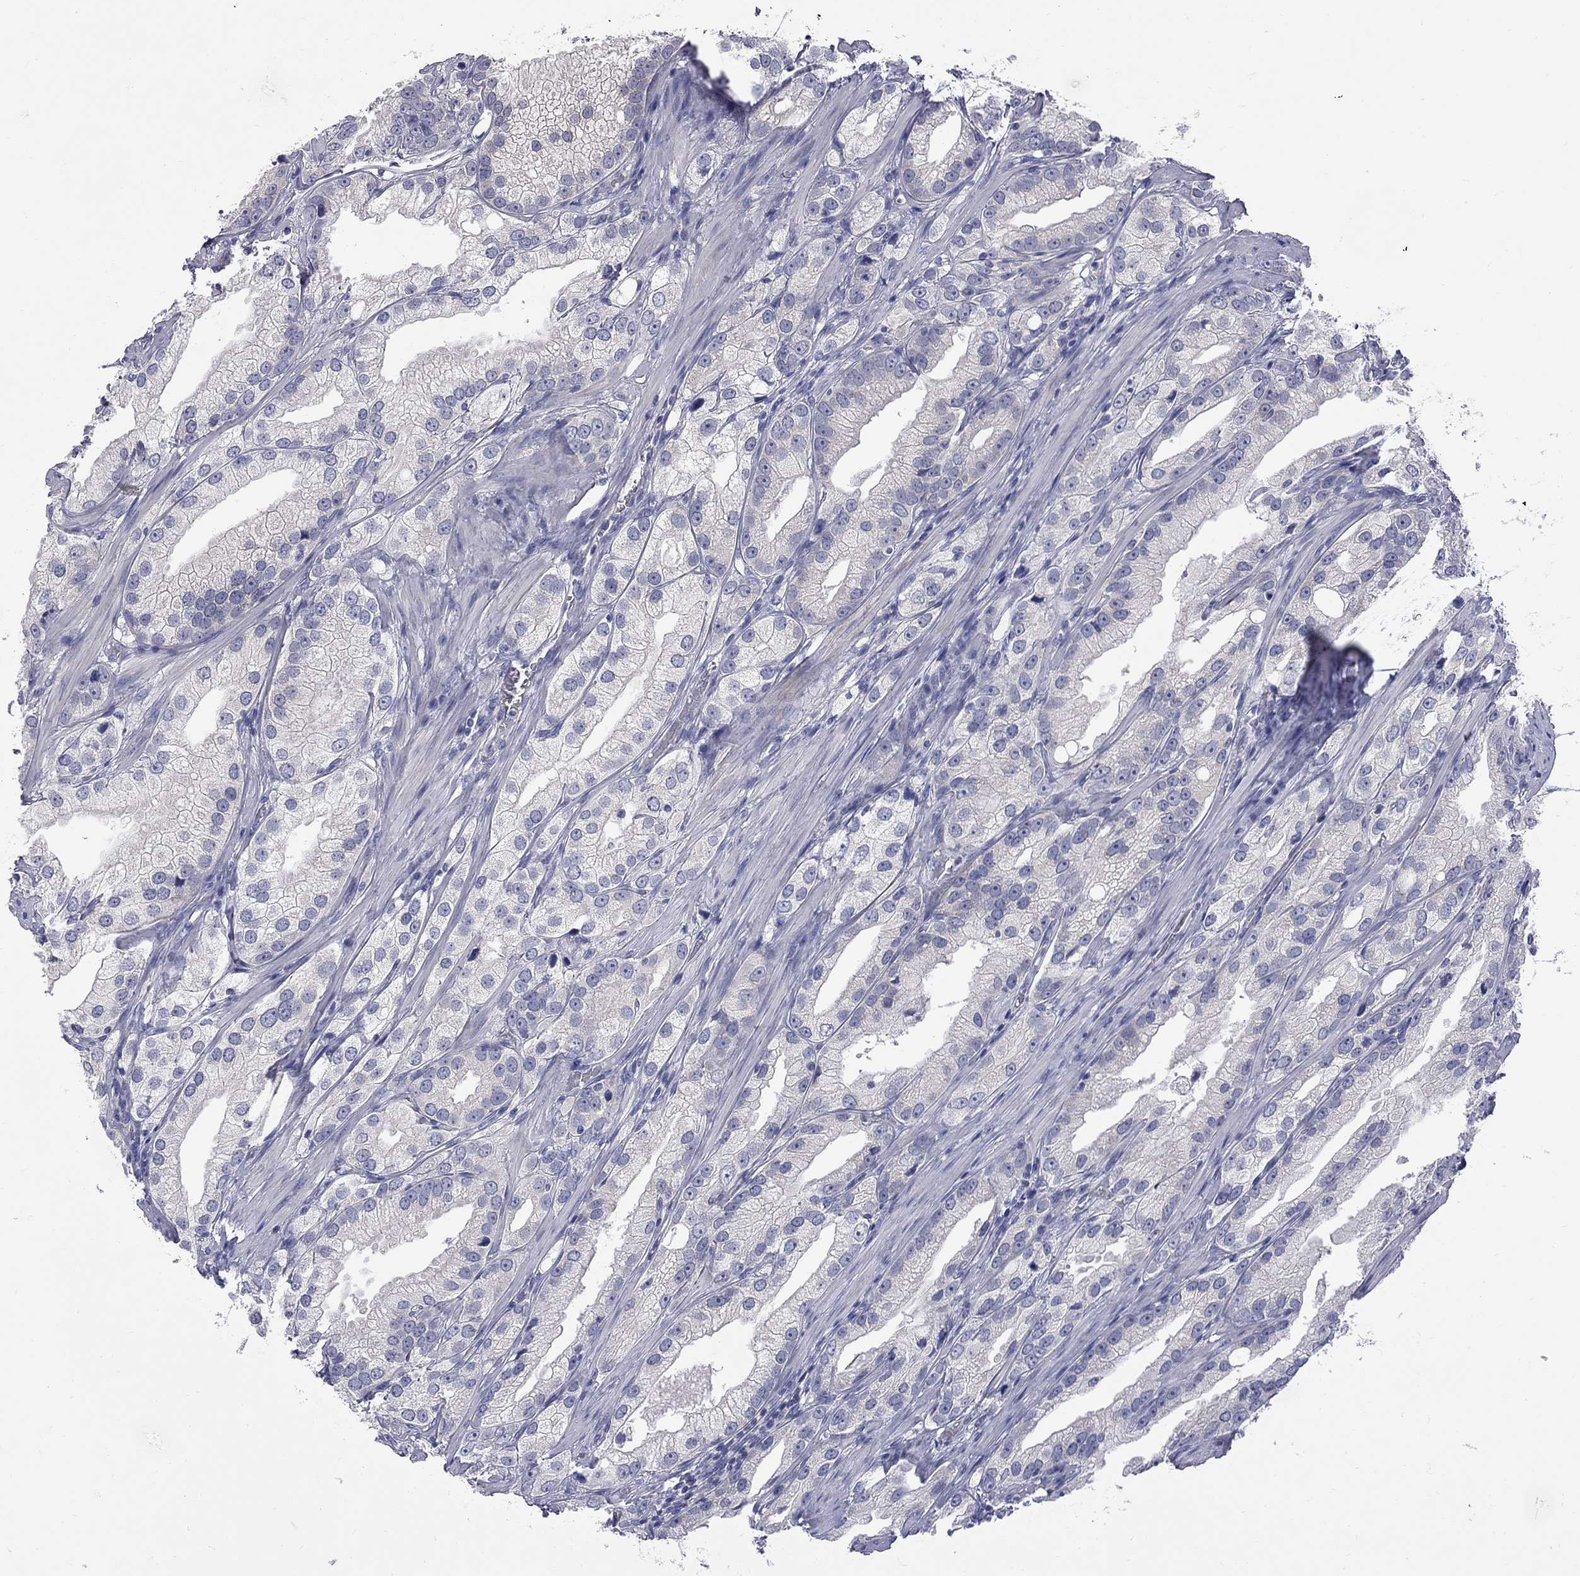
{"staining": {"intensity": "negative", "quantity": "none", "location": "none"}, "tissue": "prostate cancer", "cell_type": "Tumor cells", "image_type": "cancer", "snomed": [{"axis": "morphology", "description": "Adenocarcinoma, High grade"}, {"axis": "topography", "description": "Prostate and seminal vesicle, NOS"}], "caption": "This is an immunohistochemistry (IHC) photomicrograph of human prostate cancer (adenocarcinoma (high-grade)). There is no staining in tumor cells.", "gene": "ABCB4", "patient": {"sex": "male", "age": 62}}